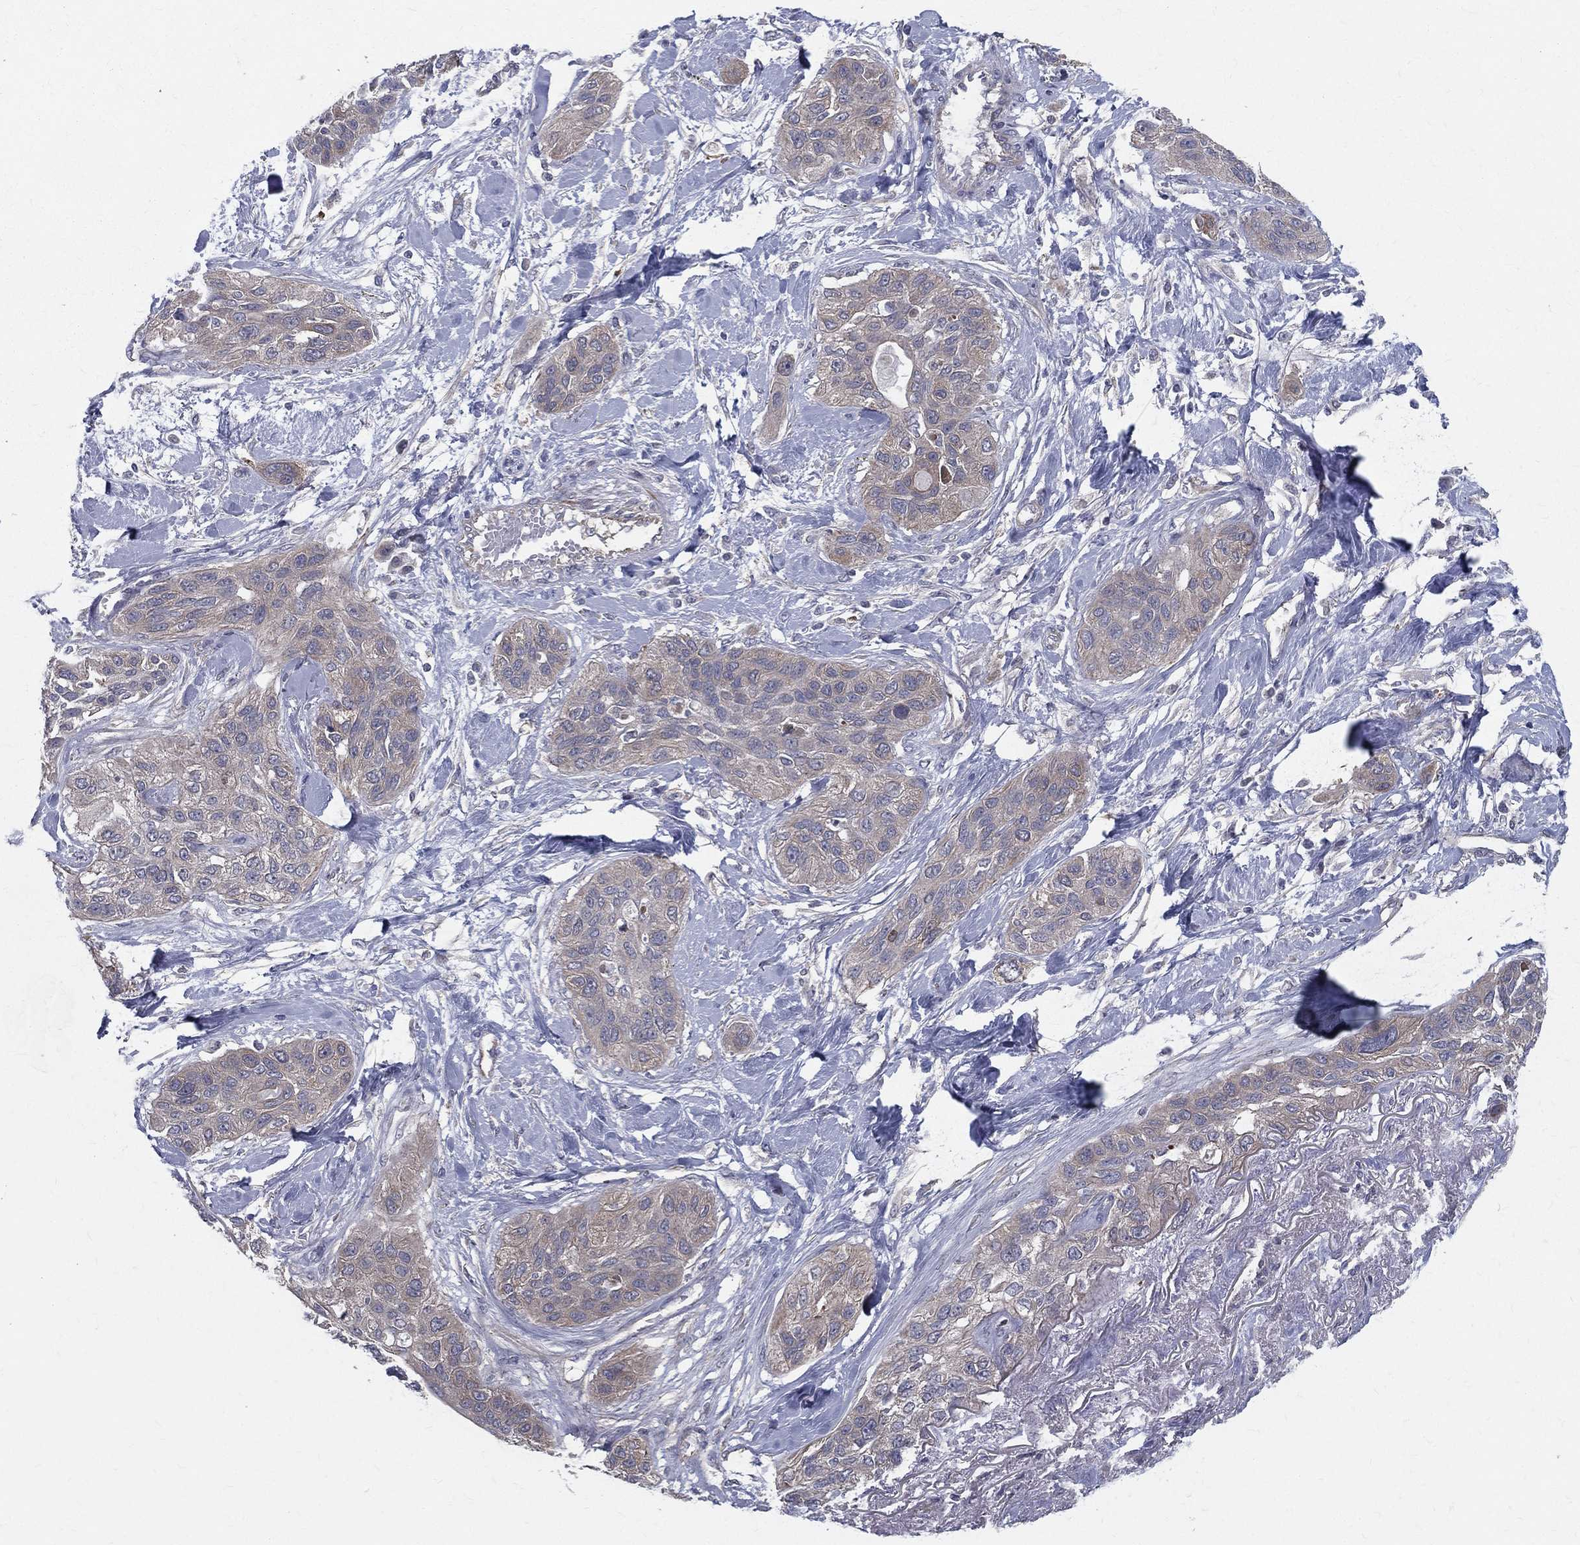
{"staining": {"intensity": "negative", "quantity": "none", "location": "none"}, "tissue": "lung cancer", "cell_type": "Tumor cells", "image_type": "cancer", "snomed": [{"axis": "morphology", "description": "Squamous cell carcinoma, NOS"}, {"axis": "topography", "description": "Lung"}], "caption": "Immunohistochemistry image of neoplastic tissue: human lung squamous cell carcinoma stained with DAB displays no significant protein positivity in tumor cells.", "gene": "POMZP3", "patient": {"sex": "female", "age": 70}}